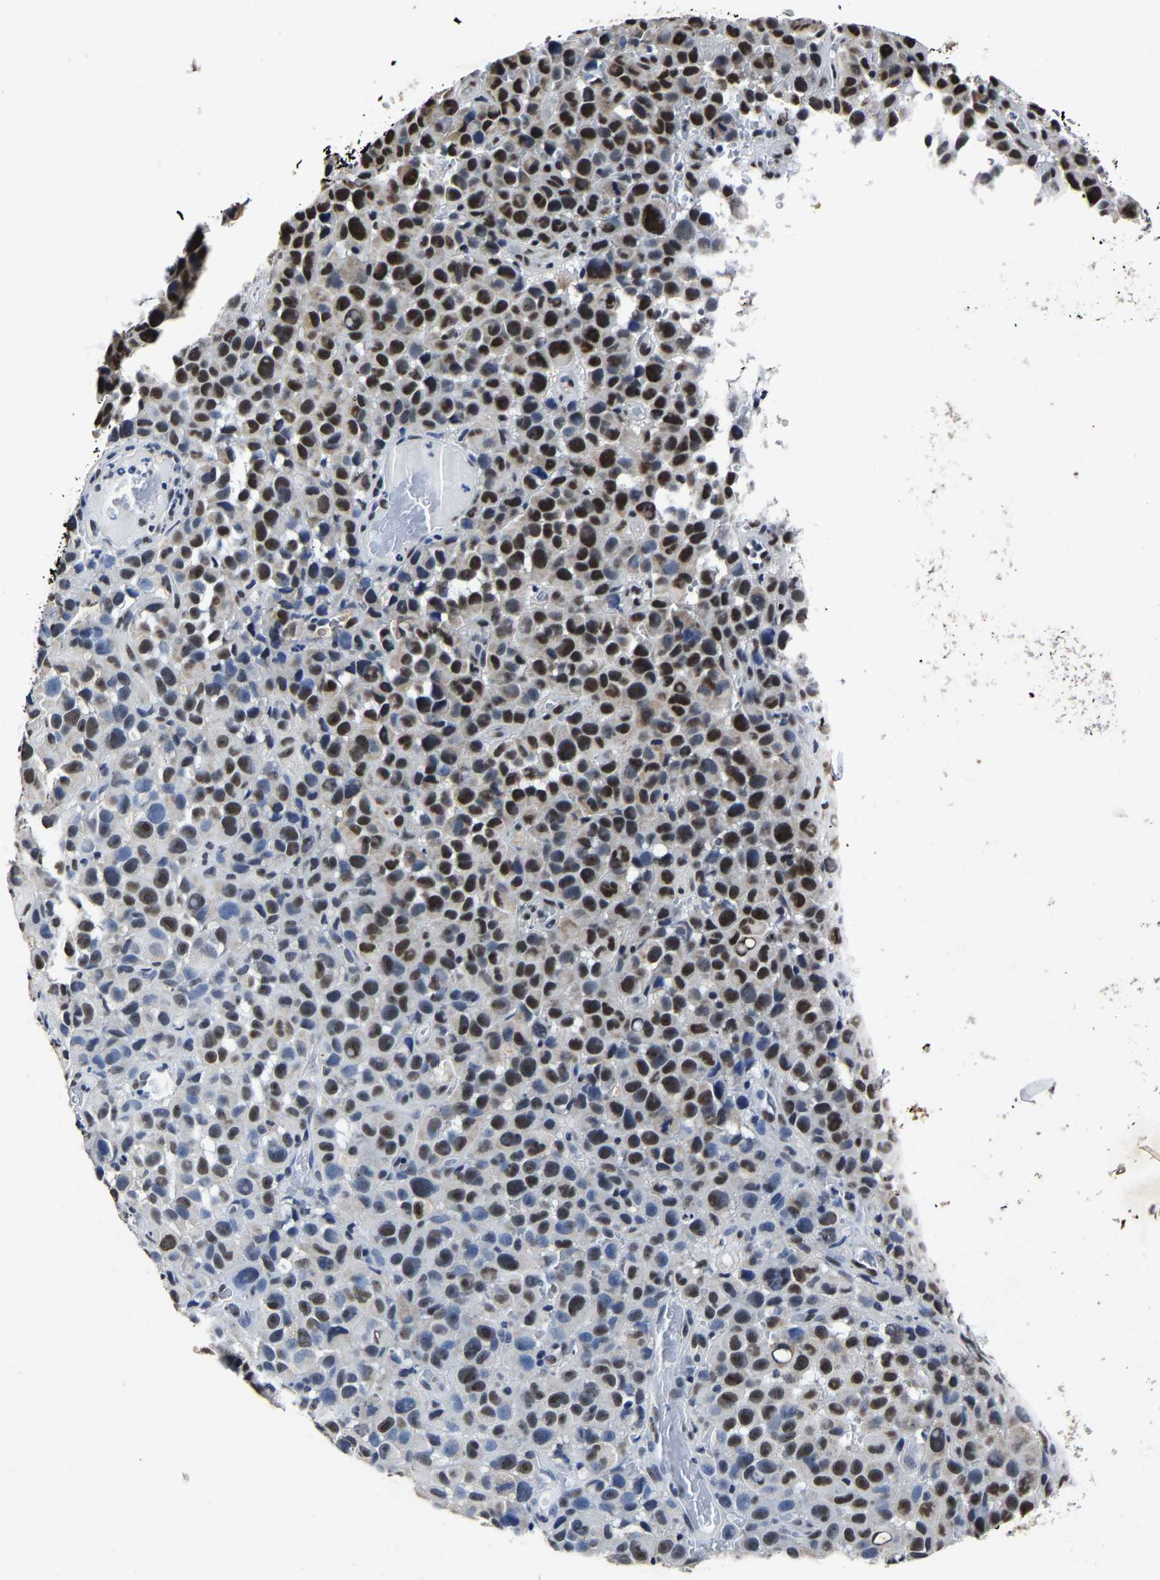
{"staining": {"intensity": "strong", "quantity": "25%-75%", "location": "nuclear"}, "tissue": "melanoma", "cell_type": "Tumor cells", "image_type": "cancer", "snomed": [{"axis": "morphology", "description": "Malignant melanoma, NOS"}, {"axis": "topography", "description": "Skin"}], "caption": "Malignant melanoma stained with a protein marker exhibits strong staining in tumor cells.", "gene": "RBM45", "patient": {"sex": "female", "age": 82}}